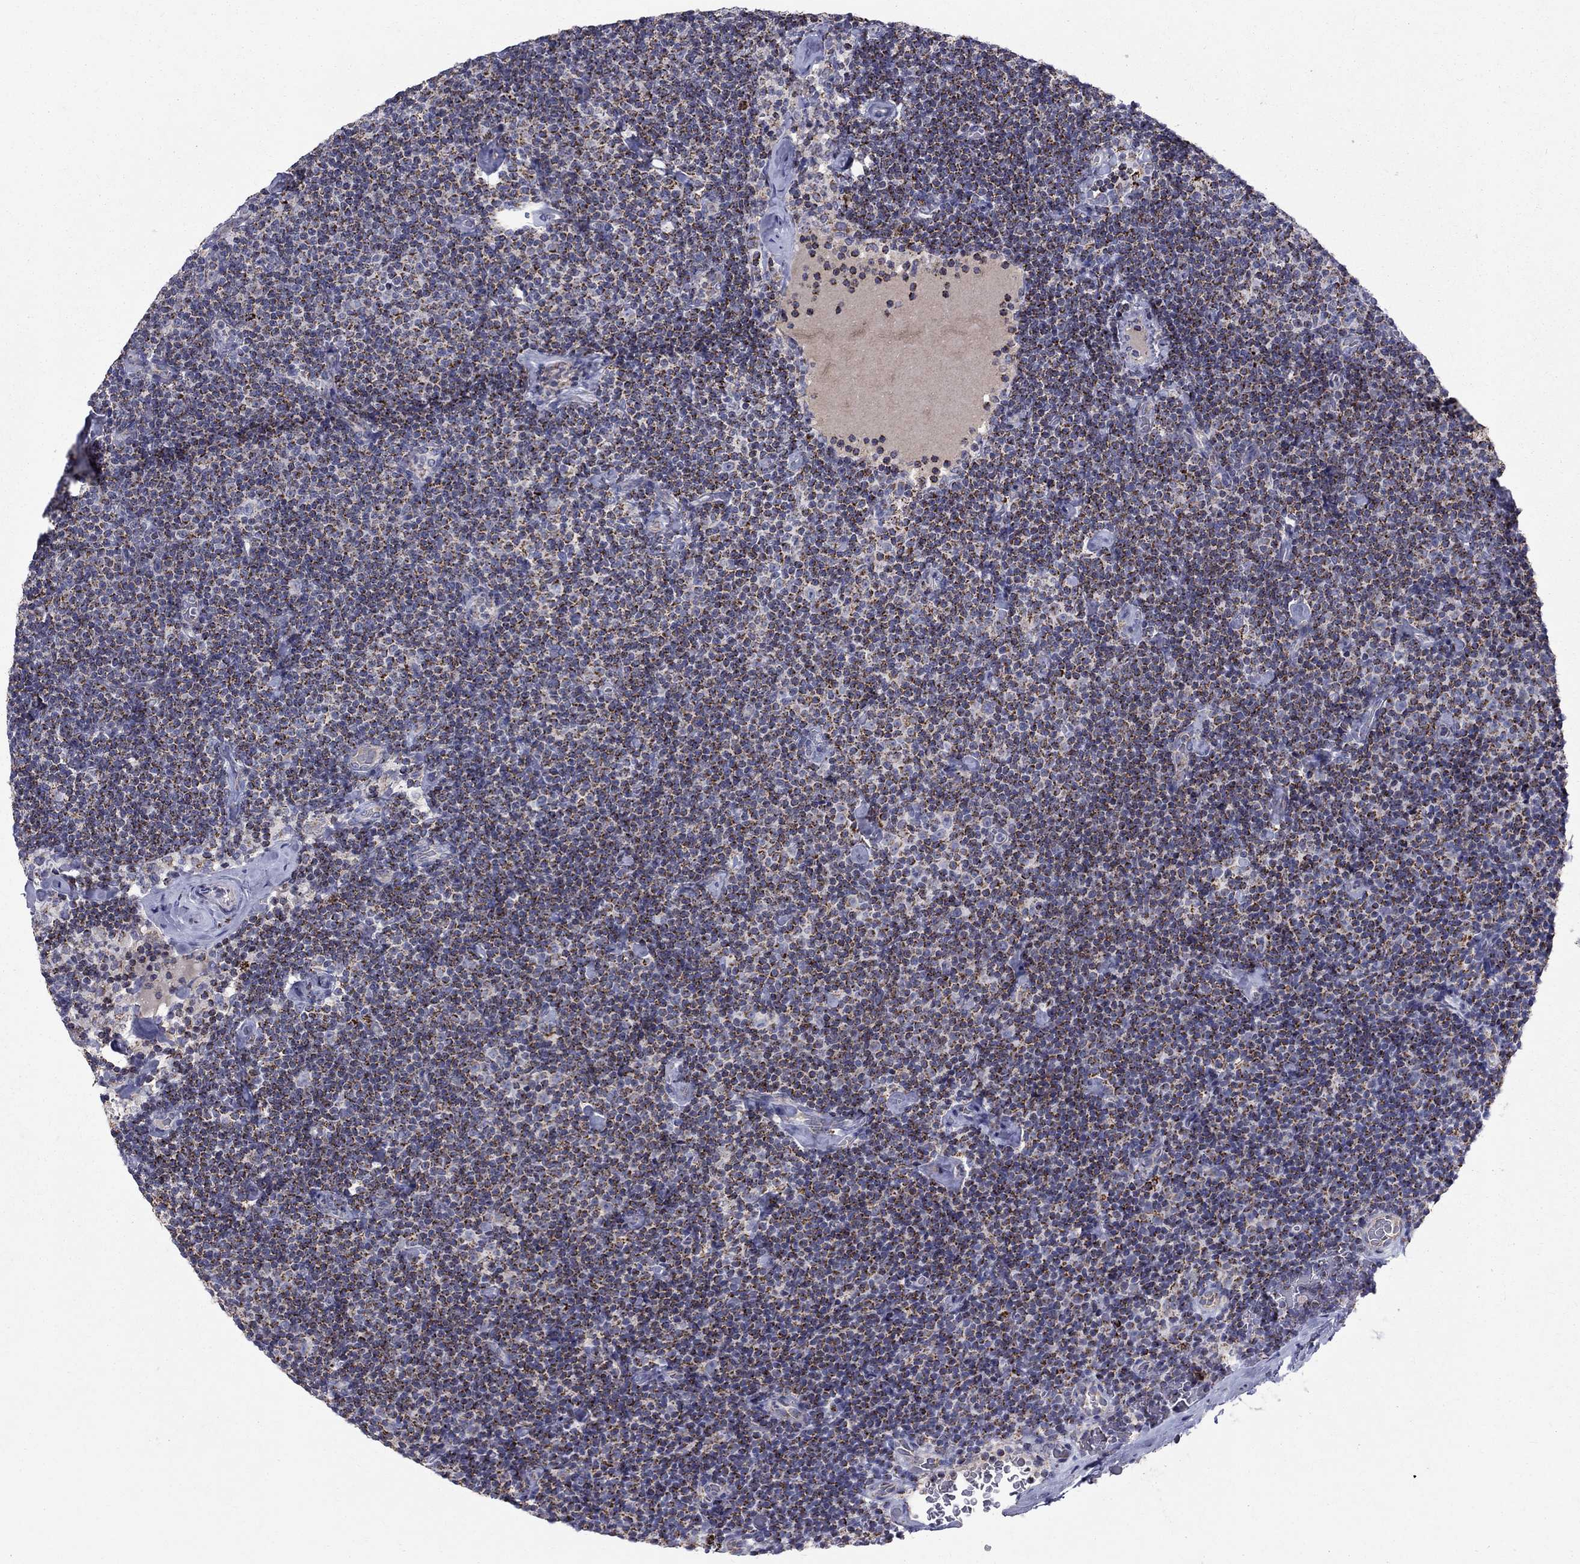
{"staining": {"intensity": "strong", "quantity": ">75%", "location": "cytoplasmic/membranous"}, "tissue": "lymphoma", "cell_type": "Tumor cells", "image_type": "cancer", "snomed": [{"axis": "morphology", "description": "Malignant lymphoma, non-Hodgkin's type, Low grade"}, {"axis": "topography", "description": "Lymph node"}], "caption": "A micrograph of lymphoma stained for a protein displays strong cytoplasmic/membranous brown staining in tumor cells.", "gene": "SLC4A10", "patient": {"sex": "male", "age": 81}}